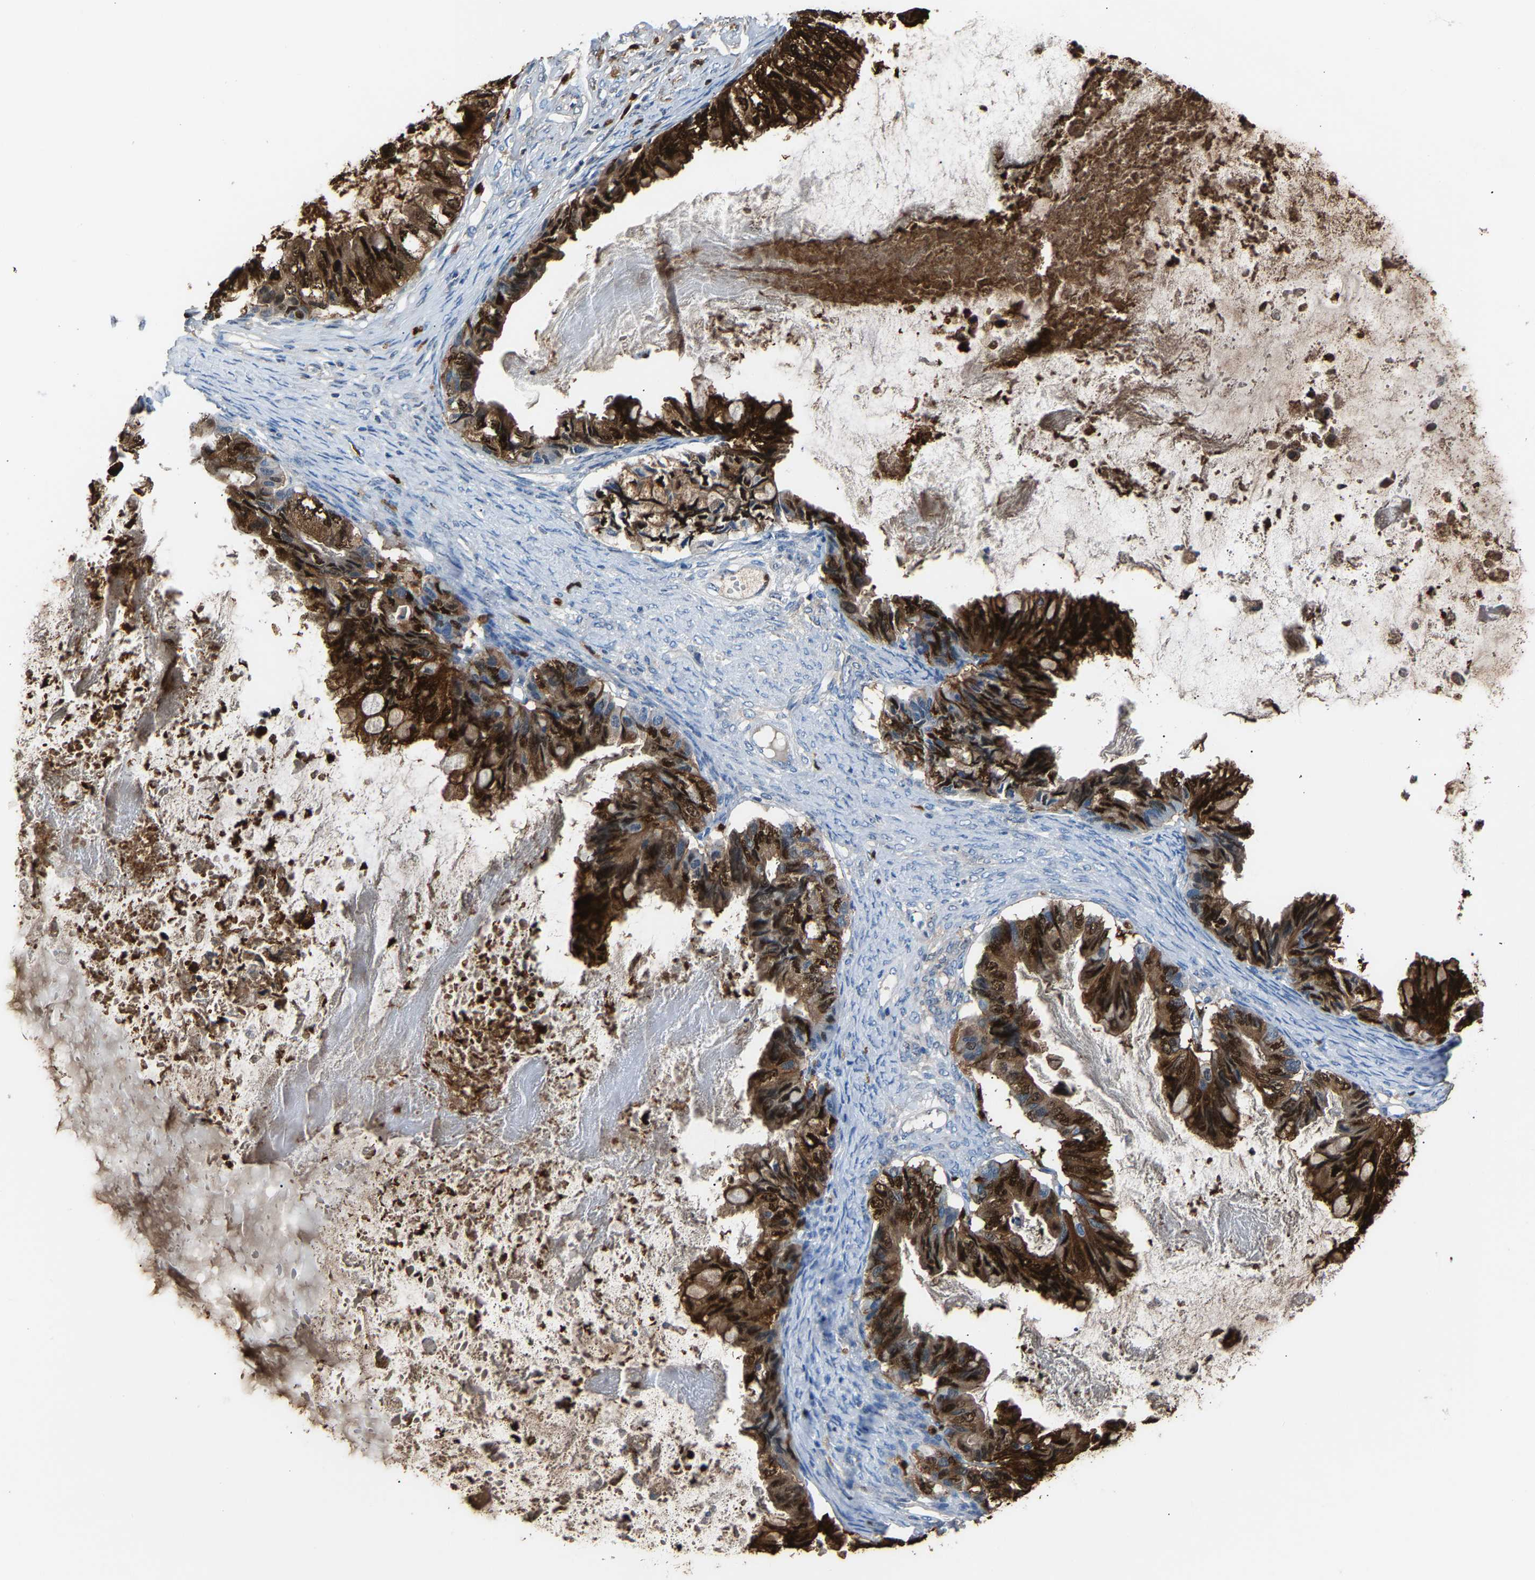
{"staining": {"intensity": "strong", "quantity": ">75%", "location": "cytoplasmic/membranous,nuclear"}, "tissue": "ovarian cancer", "cell_type": "Tumor cells", "image_type": "cancer", "snomed": [{"axis": "morphology", "description": "Cystadenocarcinoma, mucinous, NOS"}, {"axis": "topography", "description": "Ovary"}], "caption": "Human ovarian cancer (mucinous cystadenocarcinoma) stained with a brown dye displays strong cytoplasmic/membranous and nuclear positive positivity in about >75% of tumor cells.", "gene": "S100P", "patient": {"sex": "female", "age": 80}}